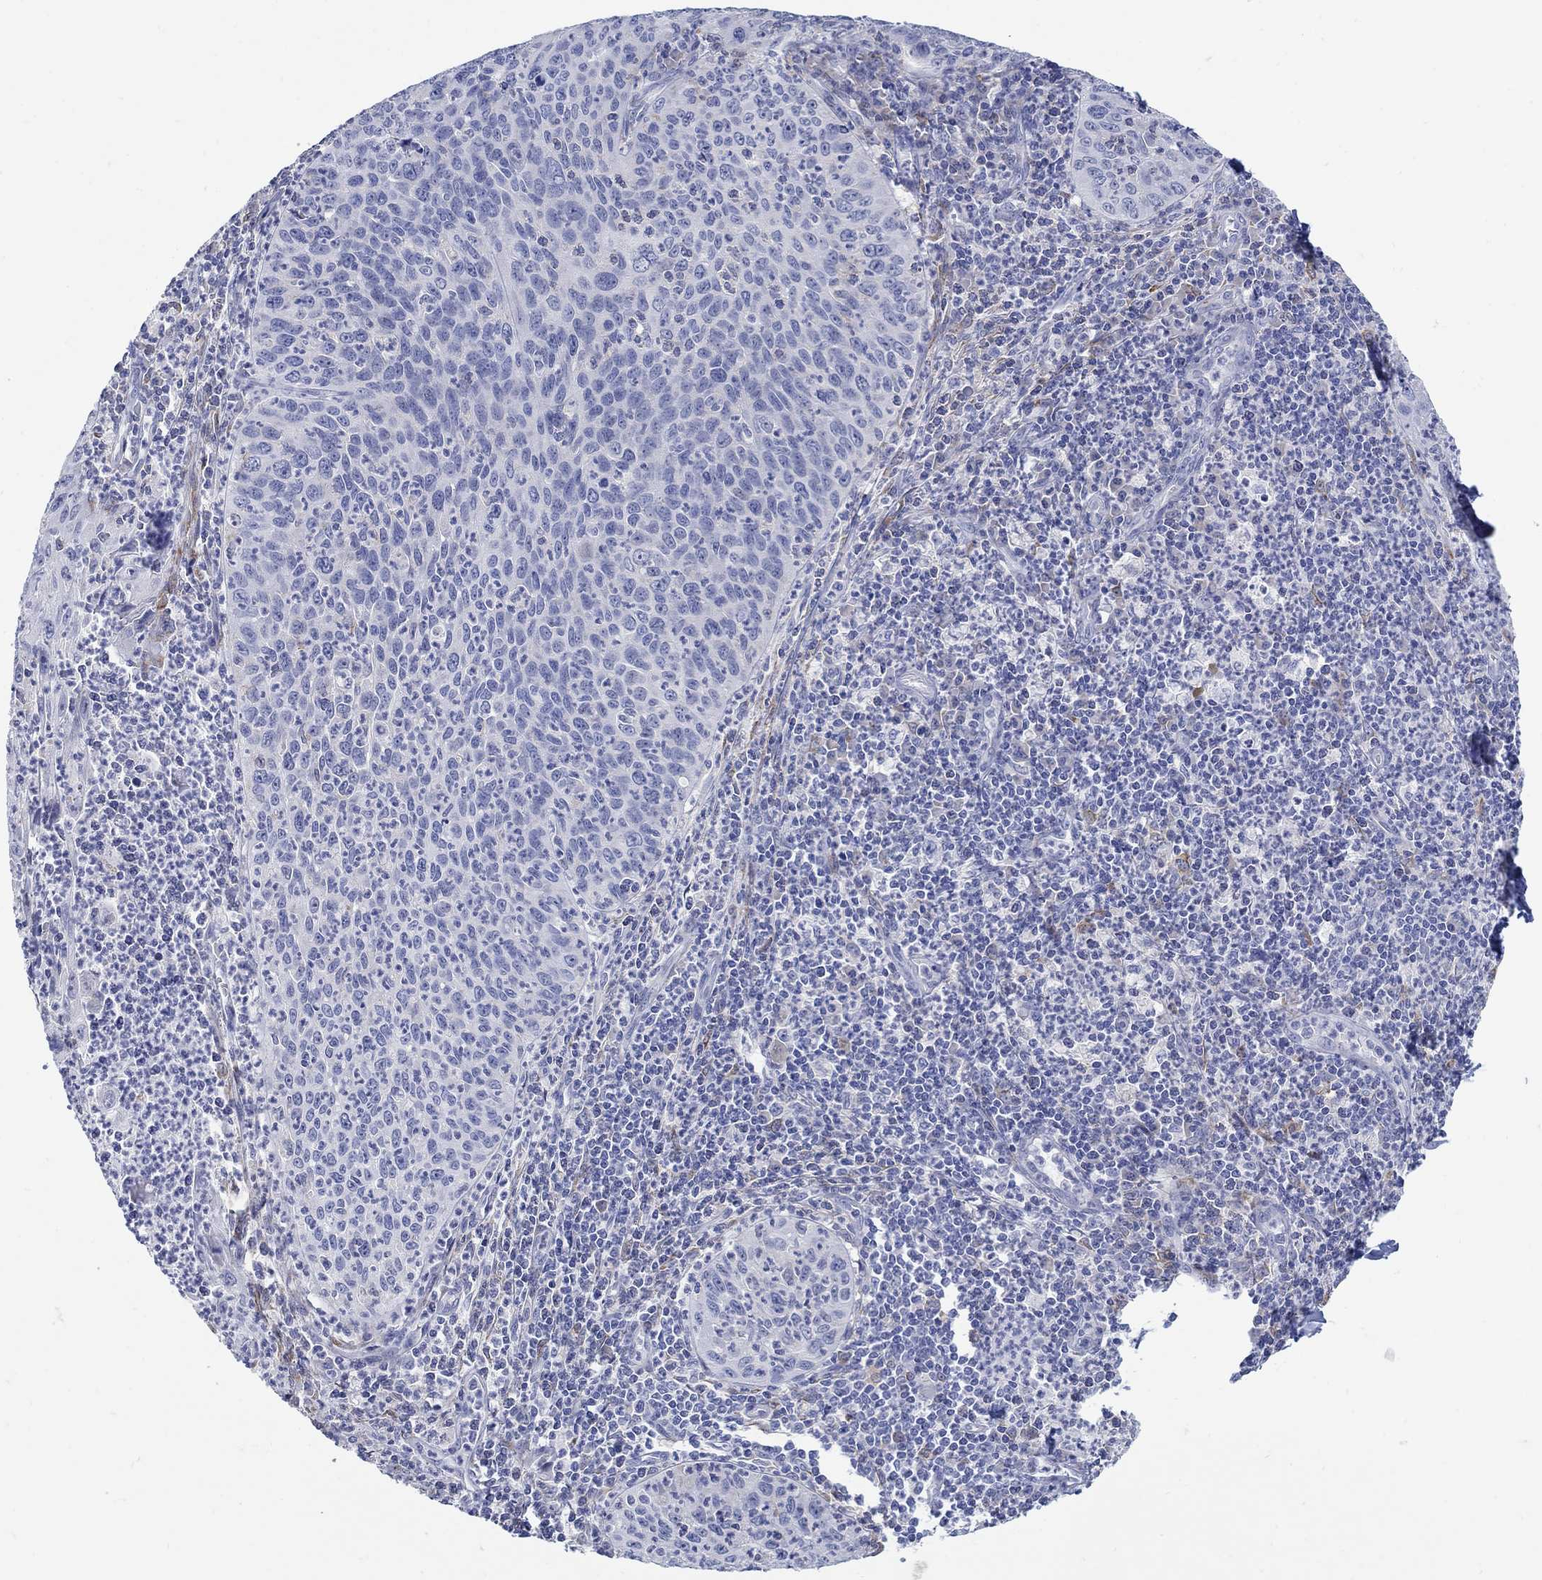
{"staining": {"intensity": "negative", "quantity": "none", "location": "none"}, "tissue": "cervical cancer", "cell_type": "Tumor cells", "image_type": "cancer", "snomed": [{"axis": "morphology", "description": "Squamous cell carcinoma, NOS"}, {"axis": "topography", "description": "Cervix"}], "caption": "IHC photomicrograph of neoplastic tissue: cervical cancer (squamous cell carcinoma) stained with DAB (3,3'-diaminobenzidine) demonstrates no significant protein staining in tumor cells.", "gene": "REEP2", "patient": {"sex": "female", "age": 26}}